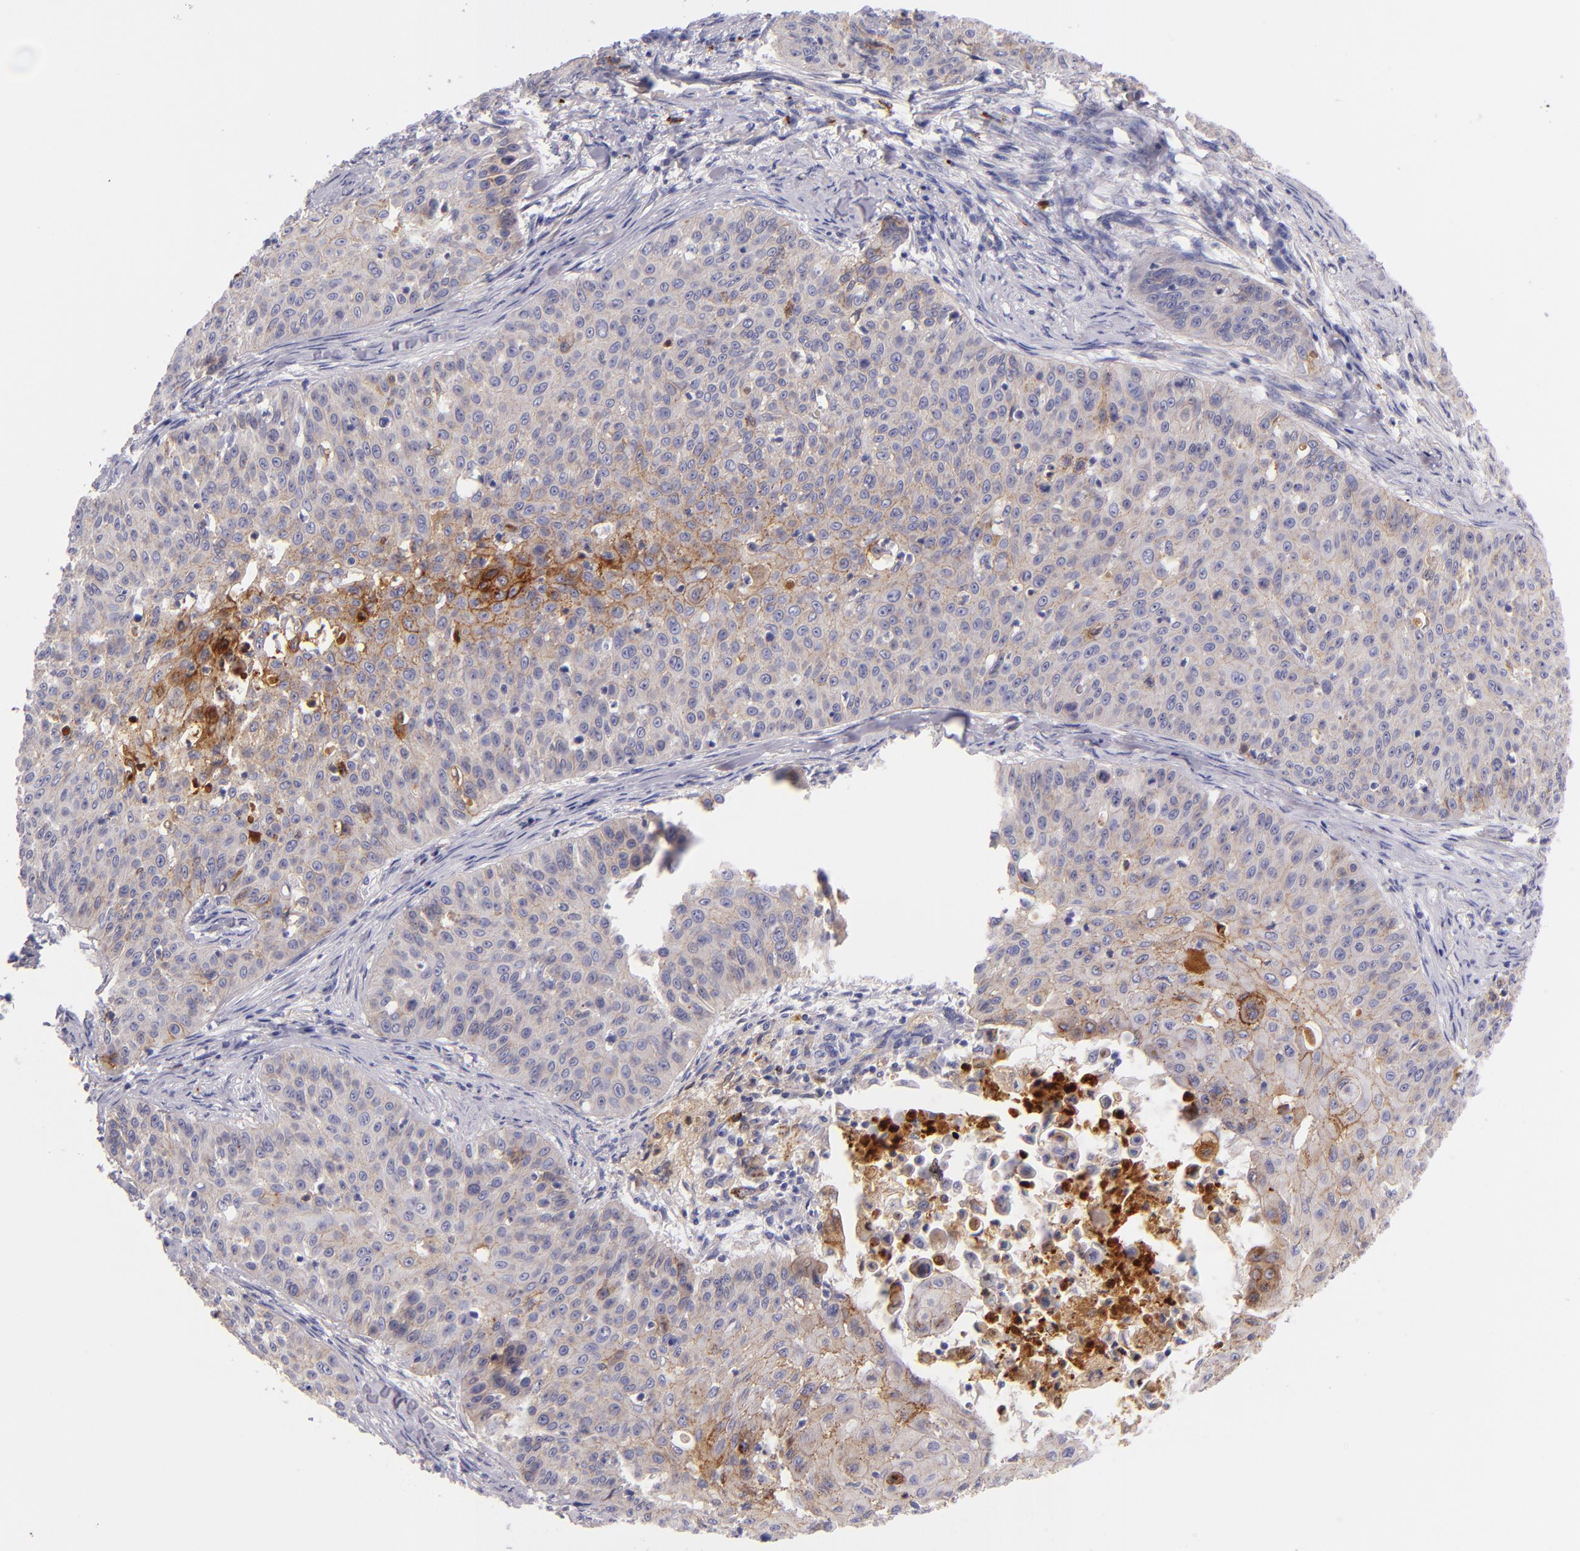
{"staining": {"intensity": "moderate", "quantity": "25%-75%", "location": "cytoplasmic/membranous"}, "tissue": "skin cancer", "cell_type": "Tumor cells", "image_type": "cancer", "snomed": [{"axis": "morphology", "description": "Squamous cell carcinoma, NOS"}, {"axis": "topography", "description": "Skin"}], "caption": "Protein expression analysis of skin cancer (squamous cell carcinoma) displays moderate cytoplasmic/membranous expression in approximately 25%-75% of tumor cells. The staining was performed using DAB to visualize the protein expression in brown, while the nuclei were stained in blue with hematoxylin (Magnification: 20x).", "gene": "CDH3", "patient": {"sex": "male", "age": 82}}